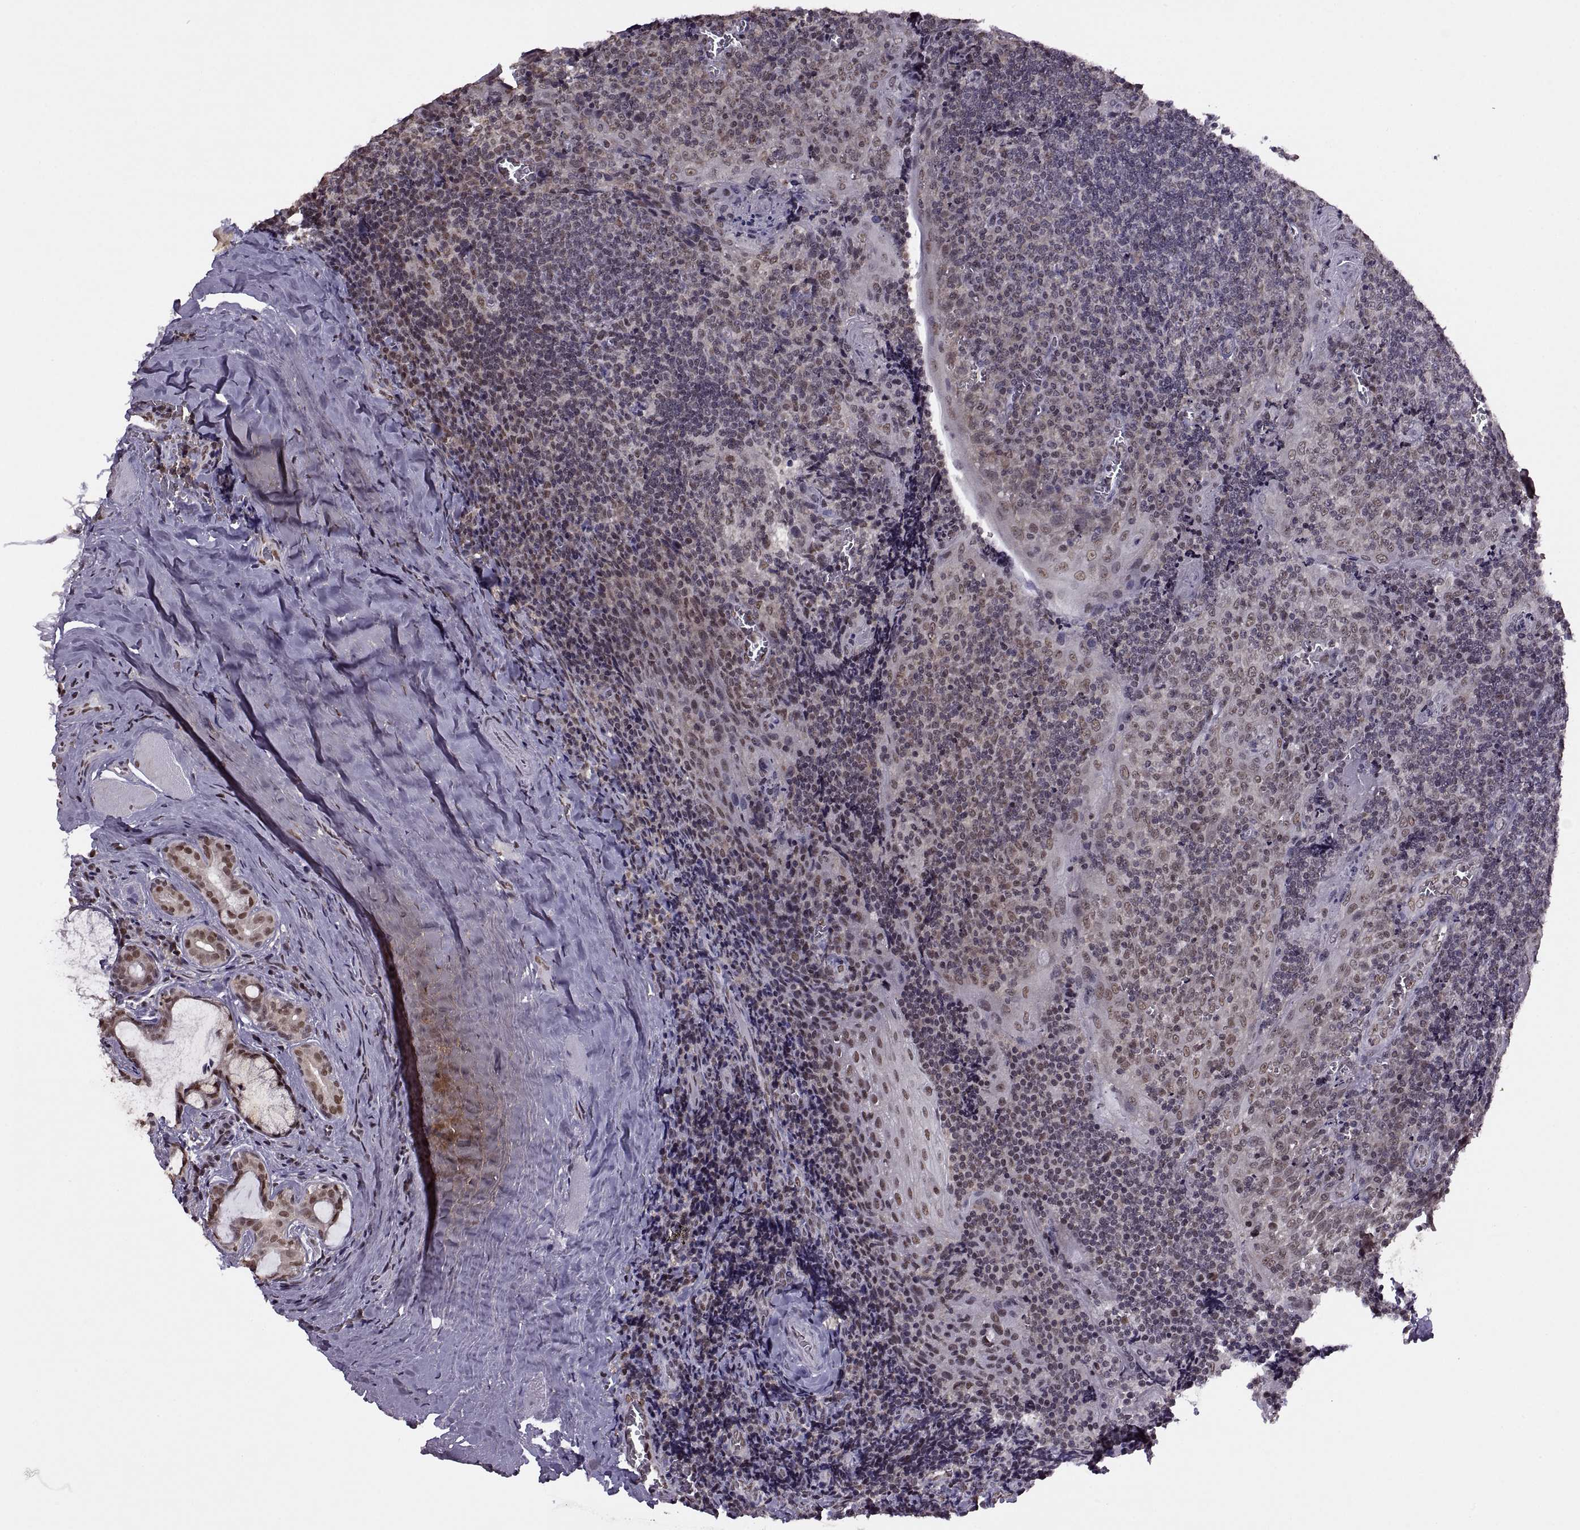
{"staining": {"intensity": "weak", "quantity": "<25%", "location": "nuclear"}, "tissue": "tonsil", "cell_type": "Germinal center cells", "image_type": "normal", "snomed": [{"axis": "morphology", "description": "Normal tissue, NOS"}, {"axis": "morphology", "description": "Inflammation, NOS"}, {"axis": "topography", "description": "Tonsil"}], "caption": "IHC image of unremarkable tonsil: human tonsil stained with DAB reveals no significant protein expression in germinal center cells. (DAB (3,3'-diaminobenzidine) immunohistochemistry visualized using brightfield microscopy, high magnification).", "gene": "INTS3", "patient": {"sex": "female", "age": 31}}